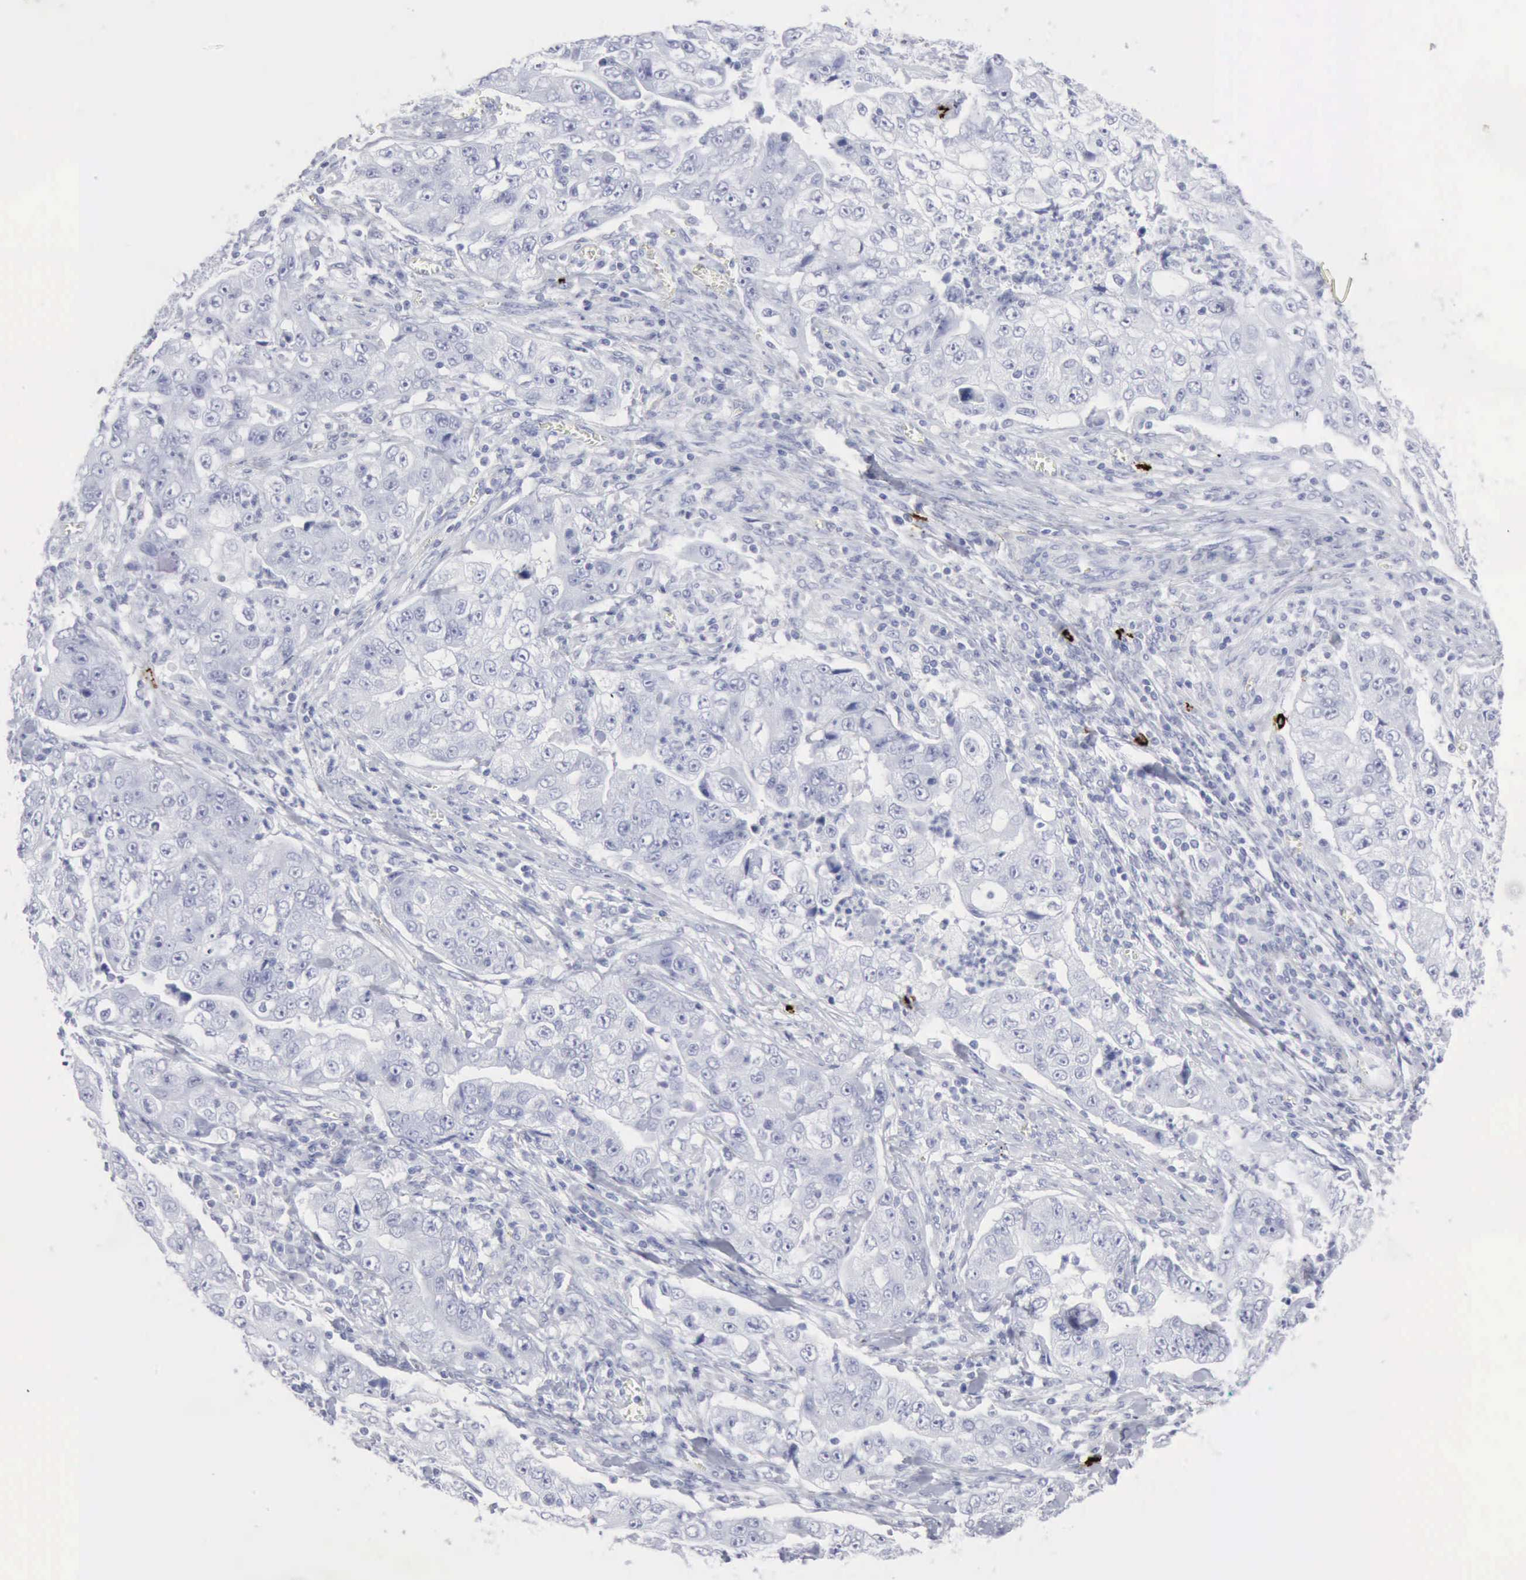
{"staining": {"intensity": "negative", "quantity": "none", "location": "none"}, "tissue": "lung cancer", "cell_type": "Tumor cells", "image_type": "cancer", "snomed": [{"axis": "morphology", "description": "Squamous cell carcinoma, NOS"}, {"axis": "topography", "description": "Lung"}], "caption": "Tumor cells are negative for protein expression in human lung squamous cell carcinoma.", "gene": "CMA1", "patient": {"sex": "male", "age": 64}}